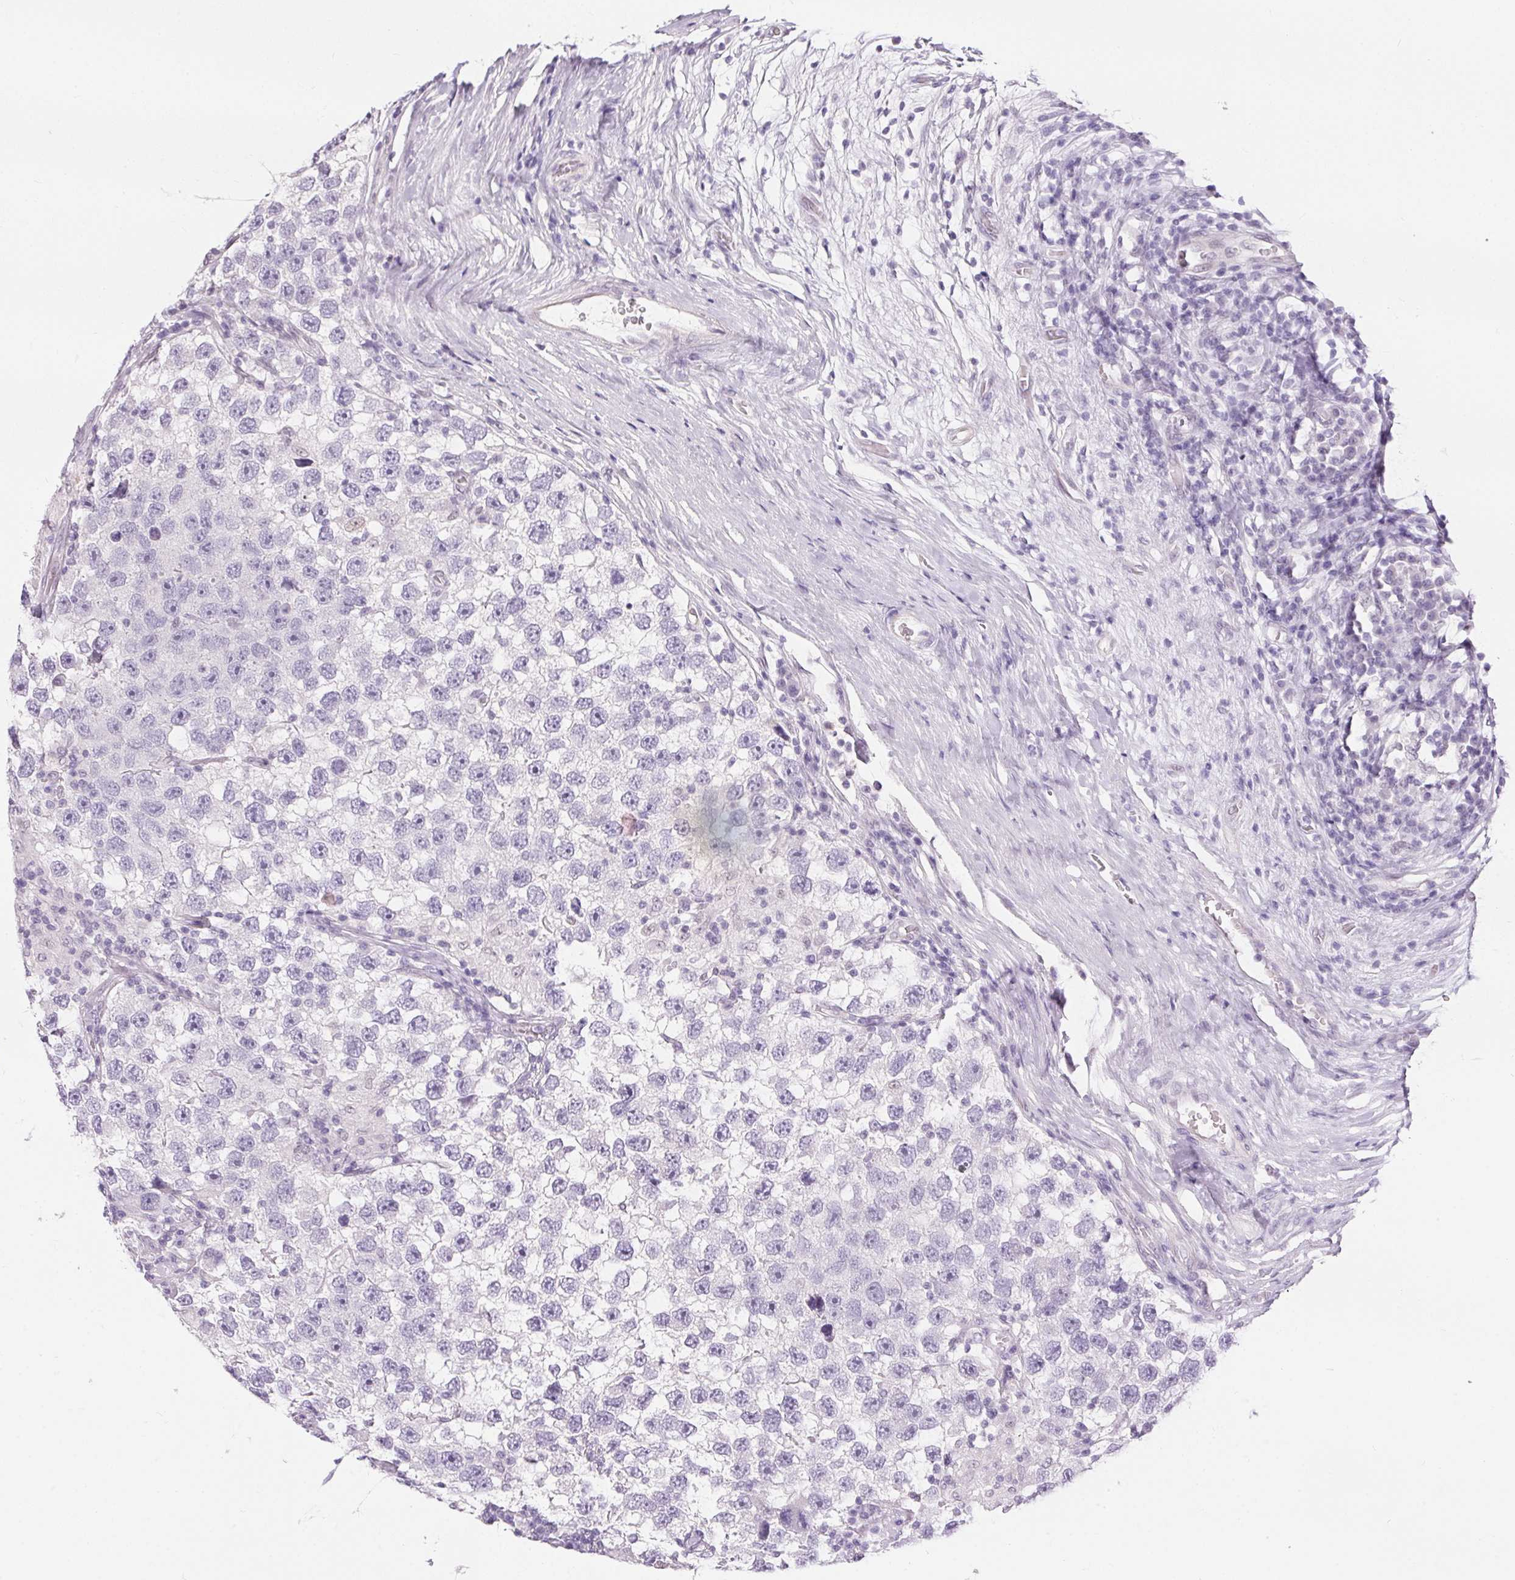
{"staining": {"intensity": "negative", "quantity": "none", "location": "none"}, "tissue": "testis cancer", "cell_type": "Tumor cells", "image_type": "cancer", "snomed": [{"axis": "morphology", "description": "Seminoma, NOS"}, {"axis": "topography", "description": "Testis"}], "caption": "Tumor cells are negative for brown protein staining in testis cancer.", "gene": "GBP6", "patient": {"sex": "male", "age": 26}}